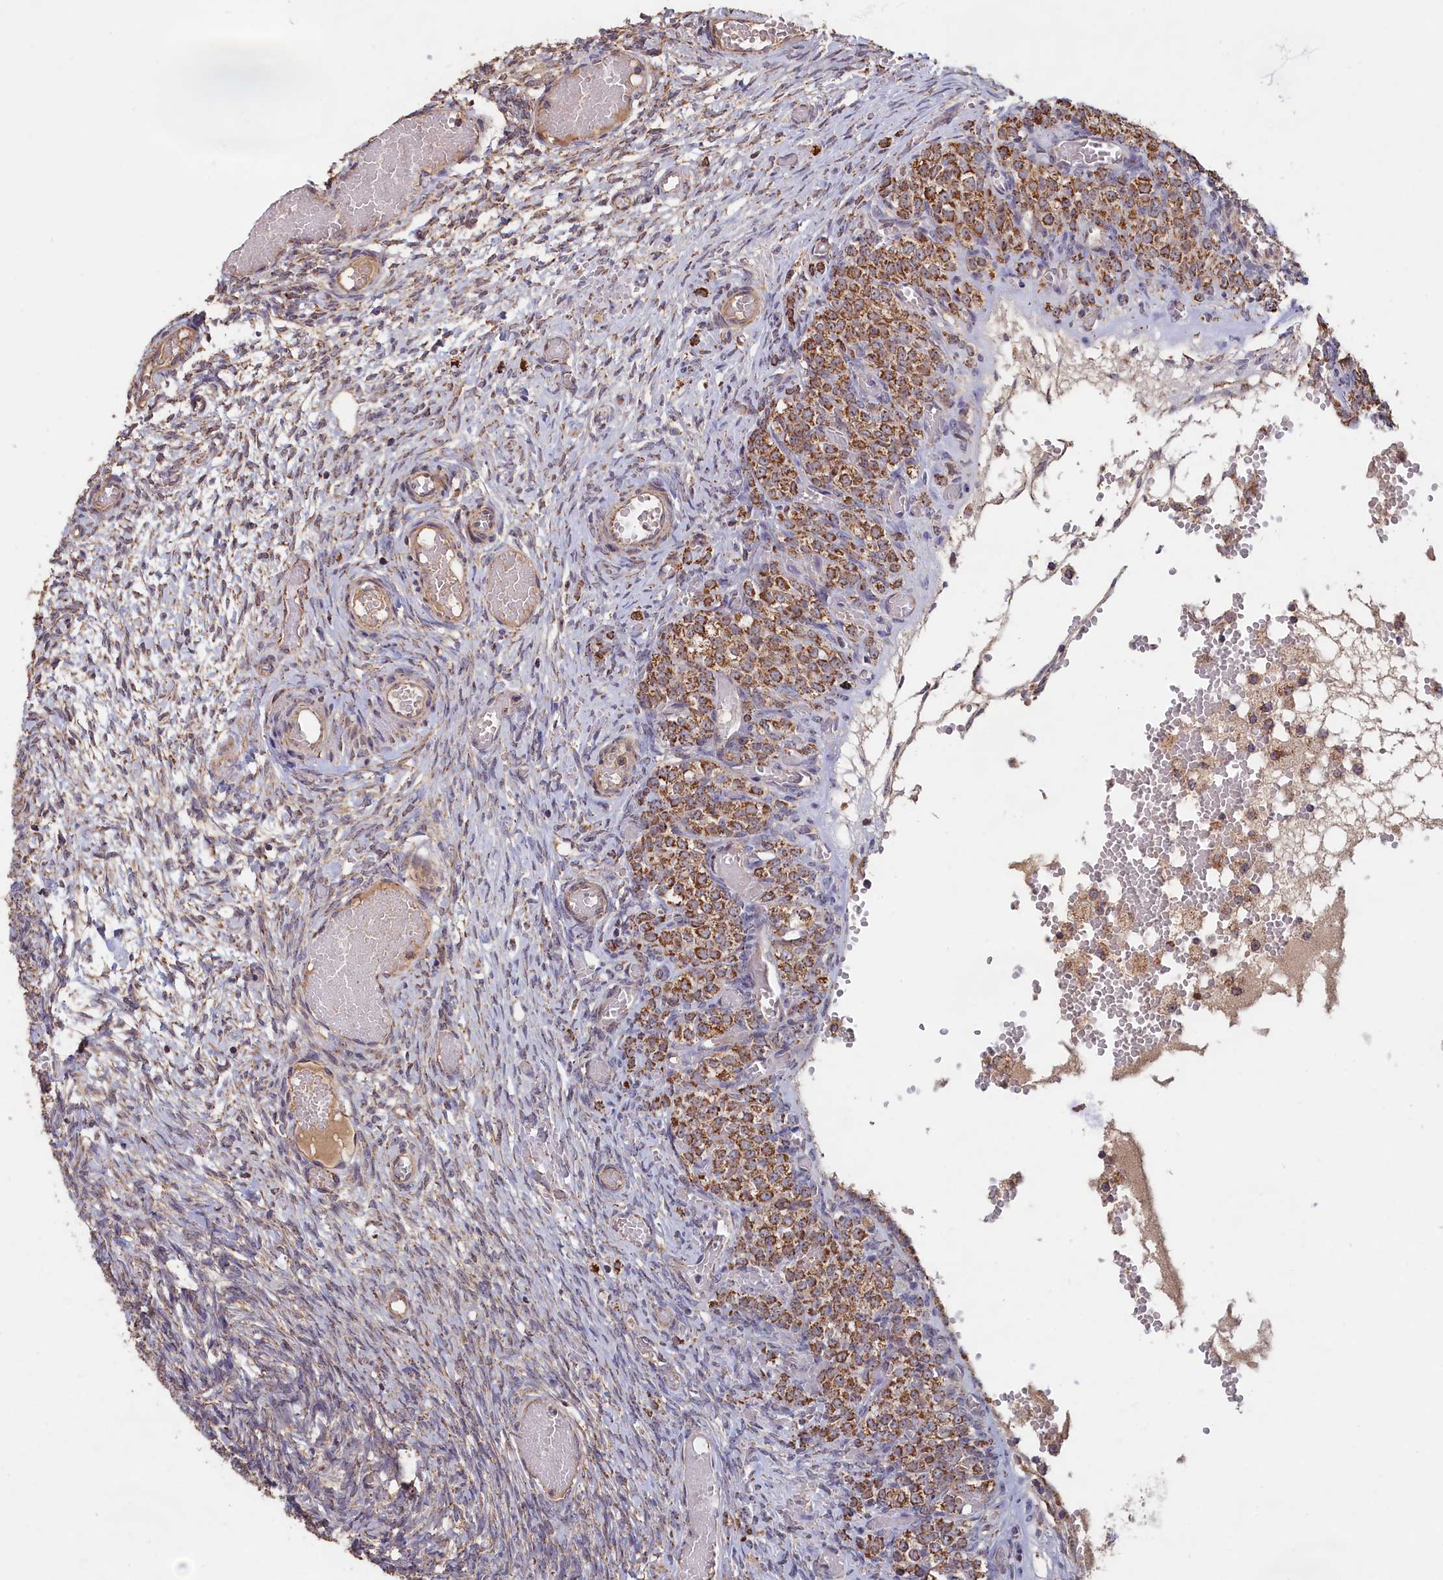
{"staining": {"intensity": "moderate", "quantity": "<25%", "location": "cytoplasmic/membranous"}, "tissue": "ovary", "cell_type": "Ovarian stroma cells", "image_type": "normal", "snomed": [{"axis": "morphology", "description": "Adenocarcinoma, NOS"}, {"axis": "topography", "description": "Endometrium"}], "caption": "IHC of normal ovary shows low levels of moderate cytoplasmic/membranous expression in about <25% of ovarian stroma cells.", "gene": "ENSG00000269825", "patient": {"sex": "female", "age": 32}}